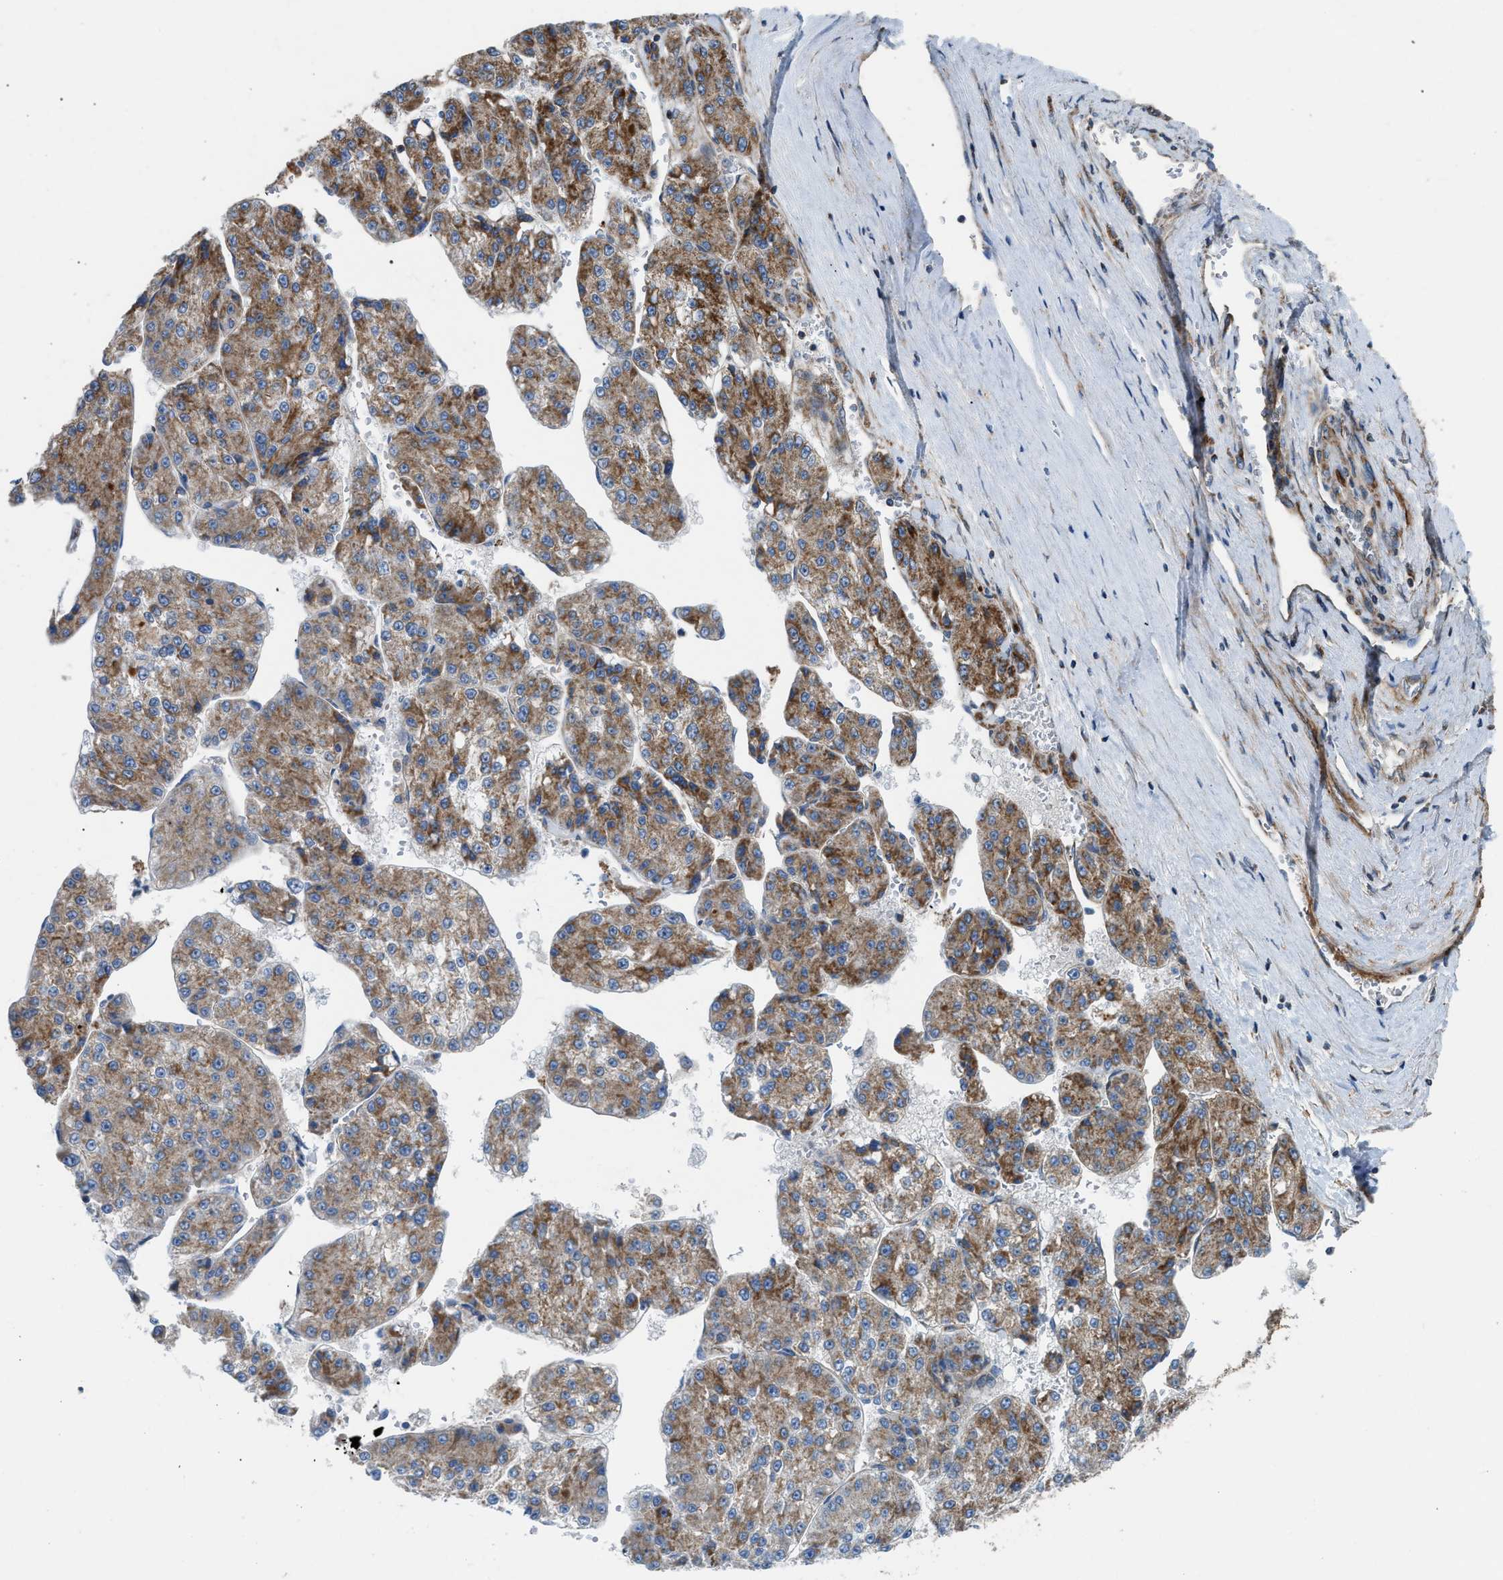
{"staining": {"intensity": "moderate", "quantity": ">75%", "location": "cytoplasmic/membranous"}, "tissue": "liver cancer", "cell_type": "Tumor cells", "image_type": "cancer", "snomed": [{"axis": "morphology", "description": "Carcinoma, Hepatocellular, NOS"}, {"axis": "topography", "description": "Liver"}], "caption": "A micrograph of human liver cancer (hepatocellular carcinoma) stained for a protein reveals moderate cytoplasmic/membranous brown staining in tumor cells.", "gene": "SLC10A3", "patient": {"sex": "female", "age": 73}}